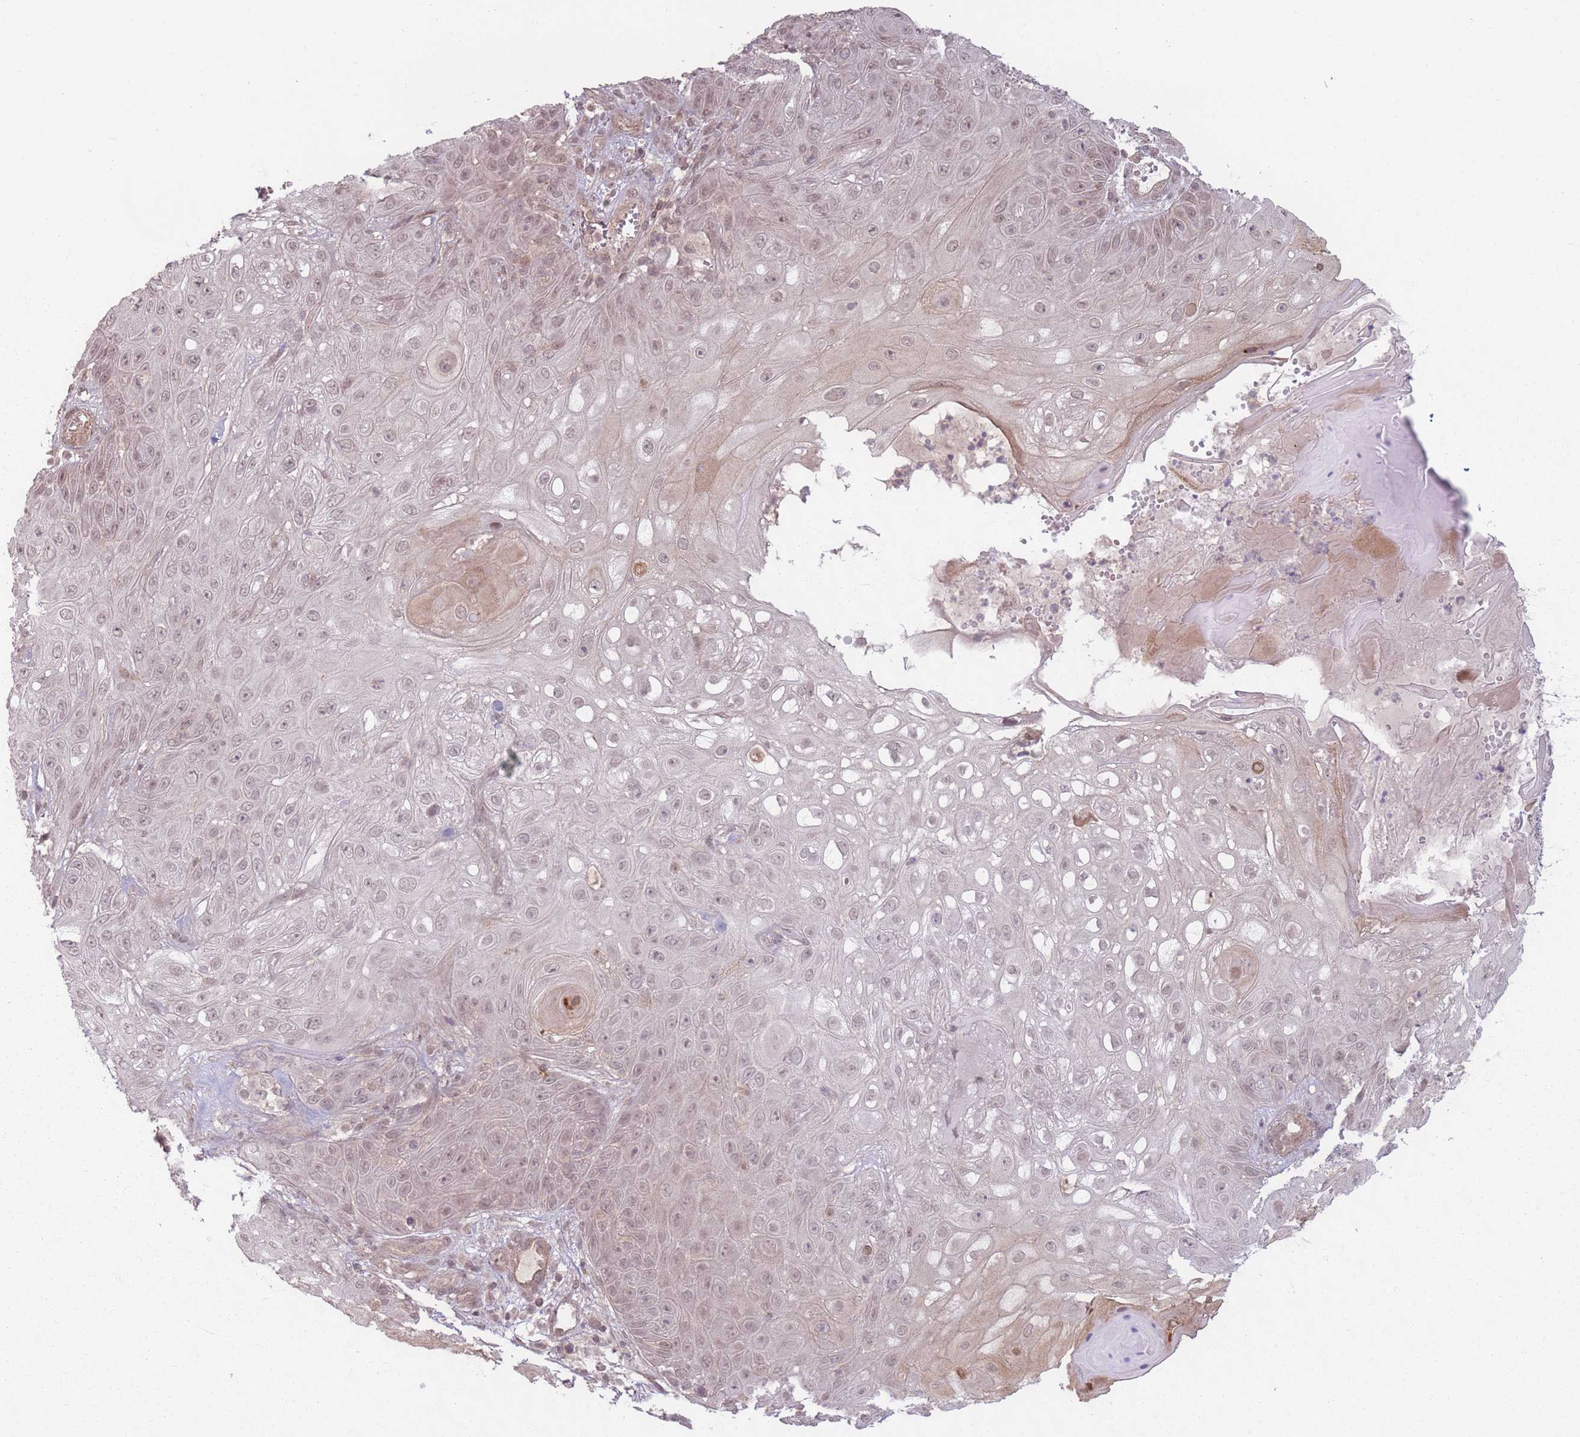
{"staining": {"intensity": "negative", "quantity": "none", "location": "none"}, "tissue": "skin cancer", "cell_type": "Tumor cells", "image_type": "cancer", "snomed": [{"axis": "morphology", "description": "Normal tissue, NOS"}, {"axis": "morphology", "description": "Squamous cell carcinoma, NOS"}, {"axis": "topography", "description": "Skin"}, {"axis": "topography", "description": "Cartilage tissue"}], "caption": "Human squamous cell carcinoma (skin) stained for a protein using immunohistochemistry (IHC) demonstrates no positivity in tumor cells.", "gene": "CCDC154", "patient": {"sex": "female", "age": 79}}